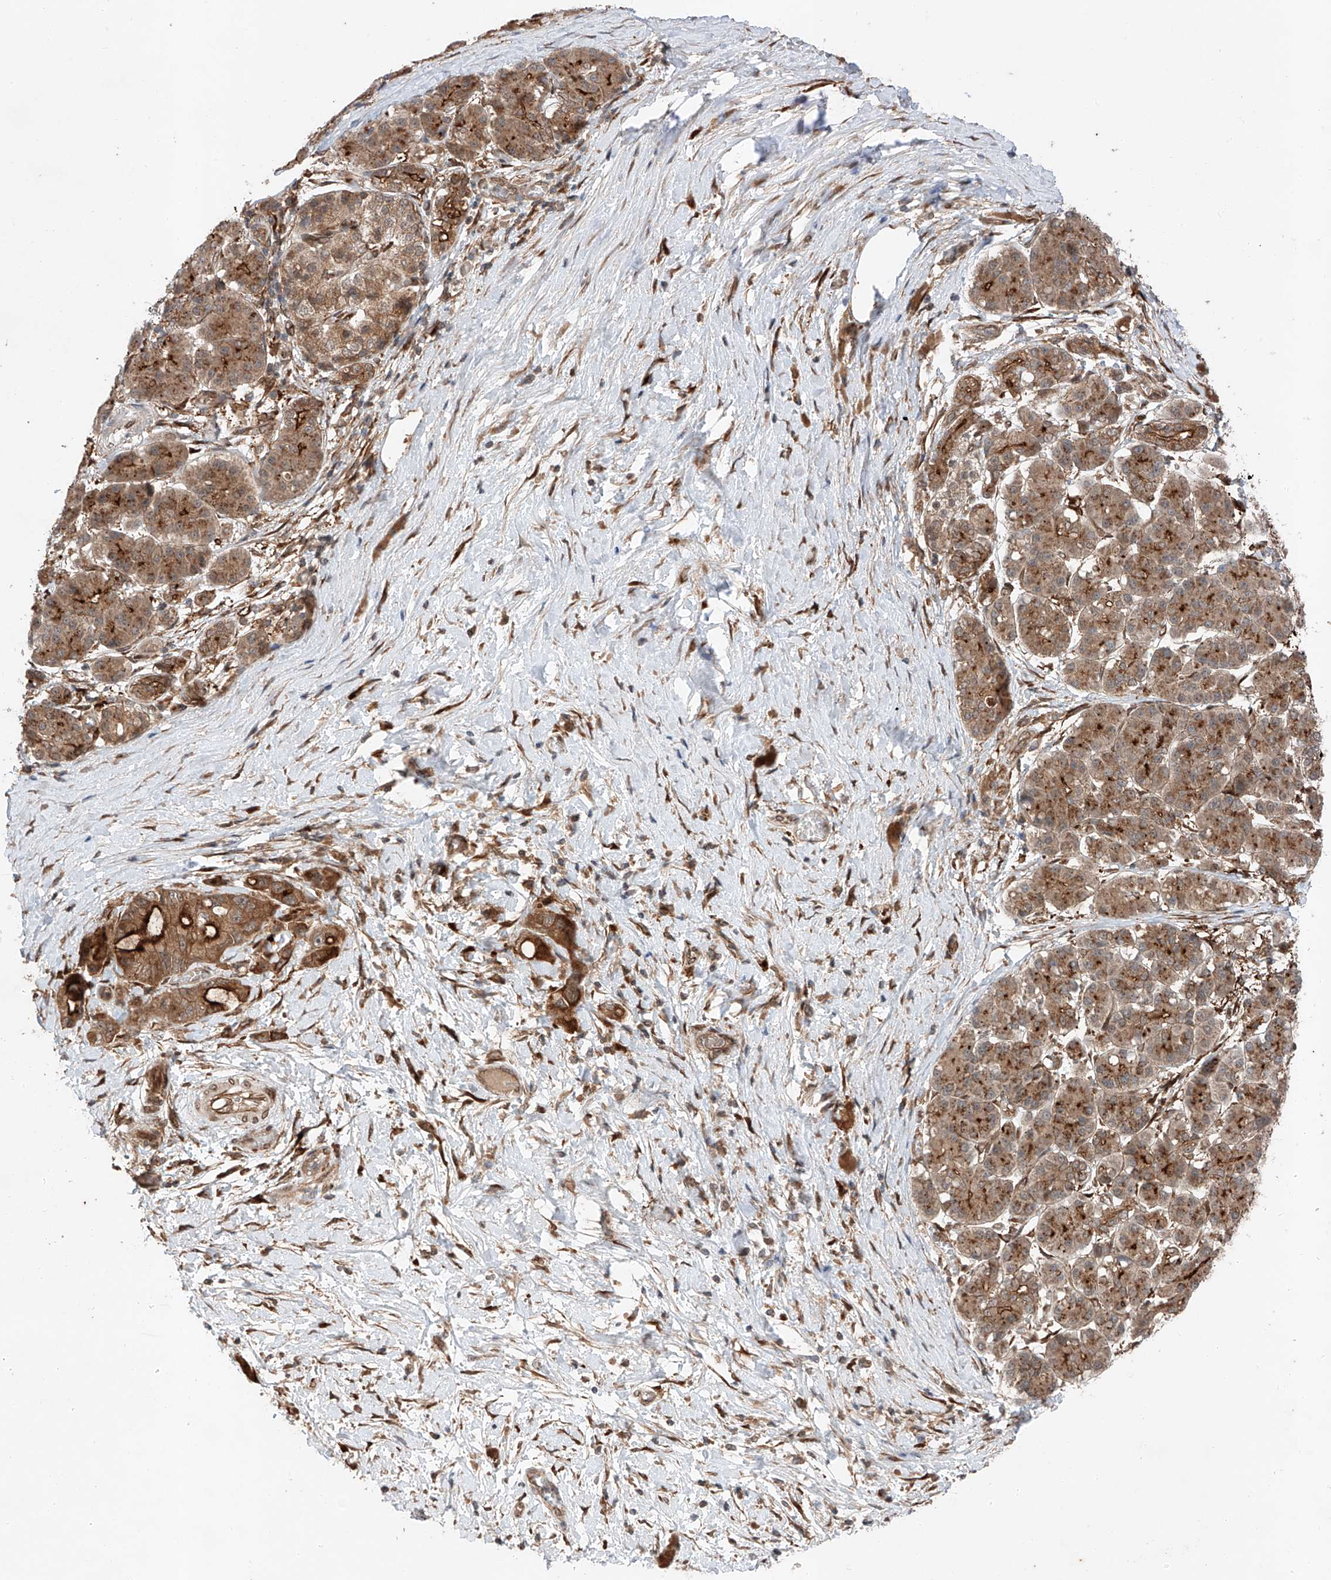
{"staining": {"intensity": "moderate", "quantity": ">75%", "location": "cytoplasmic/membranous"}, "tissue": "pancreatic cancer", "cell_type": "Tumor cells", "image_type": "cancer", "snomed": [{"axis": "morphology", "description": "Normal tissue, NOS"}, {"axis": "morphology", "description": "Adenocarcinoma, NOS"}, {"axis": "topography", "description": "Pancreas"}], "caption": "IHC staining of pancreatic cancer, which exhibits medium levels of moderate cytoplasmic/membranous positivity in approximately >75% of tumor cells indicating moderate cytoplasmic/membranous protein expression. The staining was performed using DAB (brown) for protein detection and nuclei were counterstained in hematoxylin (blue).", "gene": "ZFP28", "patient": {"sex": "female", "age": 68}}